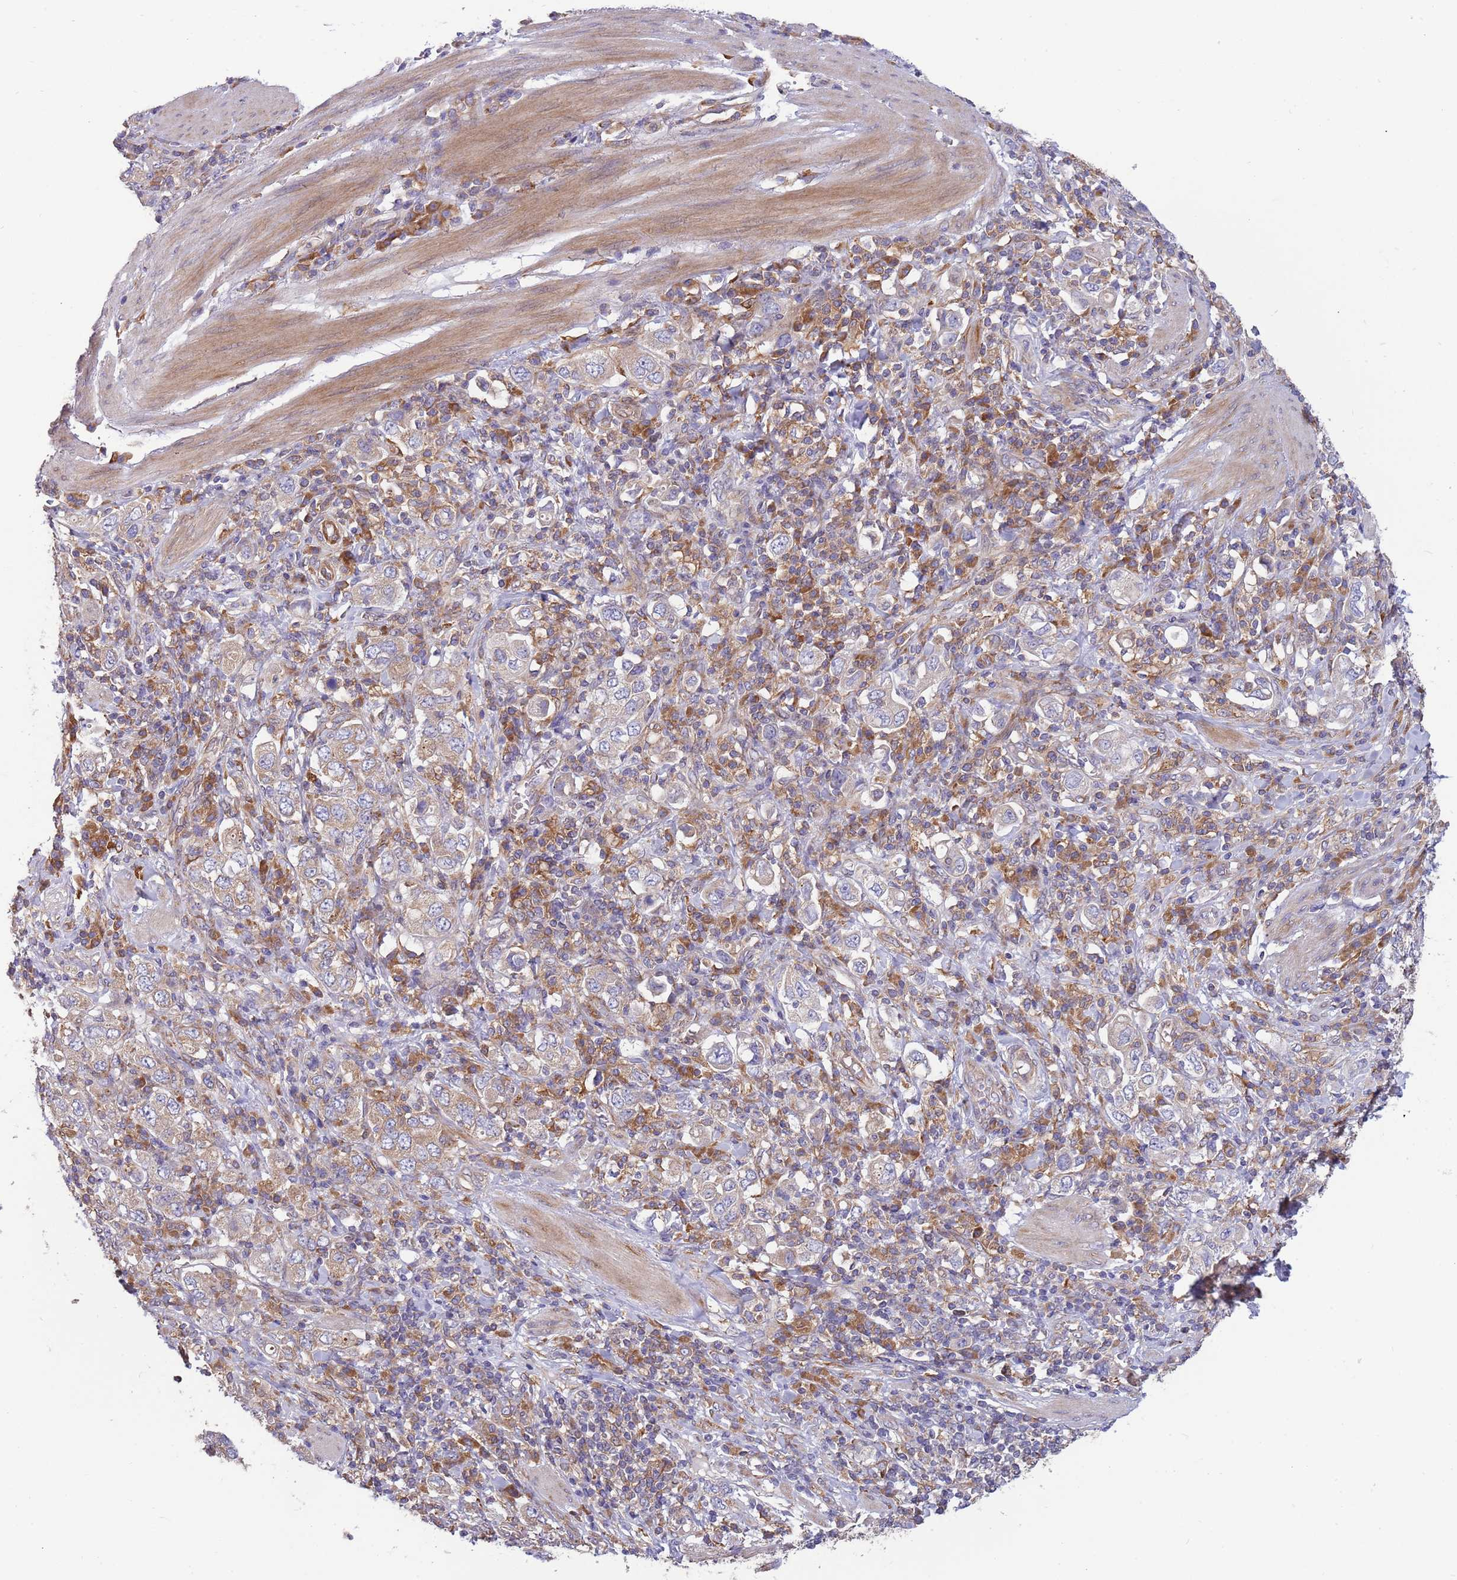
{"staining": {"intensity": "weak", "quantity": ">75%", "location": "cytoplasmic/membranous"}, "tissue": "stomach cancer", "cell_type": "Tumor cells", "image_type": "cancer", "snomed": [{"axis": "morphology", "description": "Adenocarcinoma, NOS"}, {"axis": "topography", "description": "Stomach, upper"}, {"axis": "topography", "description": "Stomach"}], "caption": "This histopathology image demonstrates stomach adenocarcinoma stained with immunohistochemistry (IHC) to label a protein in brown. The cytoplasmic/membranous of tumor cells show weak positivity for the protein. Nuclei are counter-stained blue.", "gene": "ARMCX6", "patient": {"sex": "male", "age": 62}}